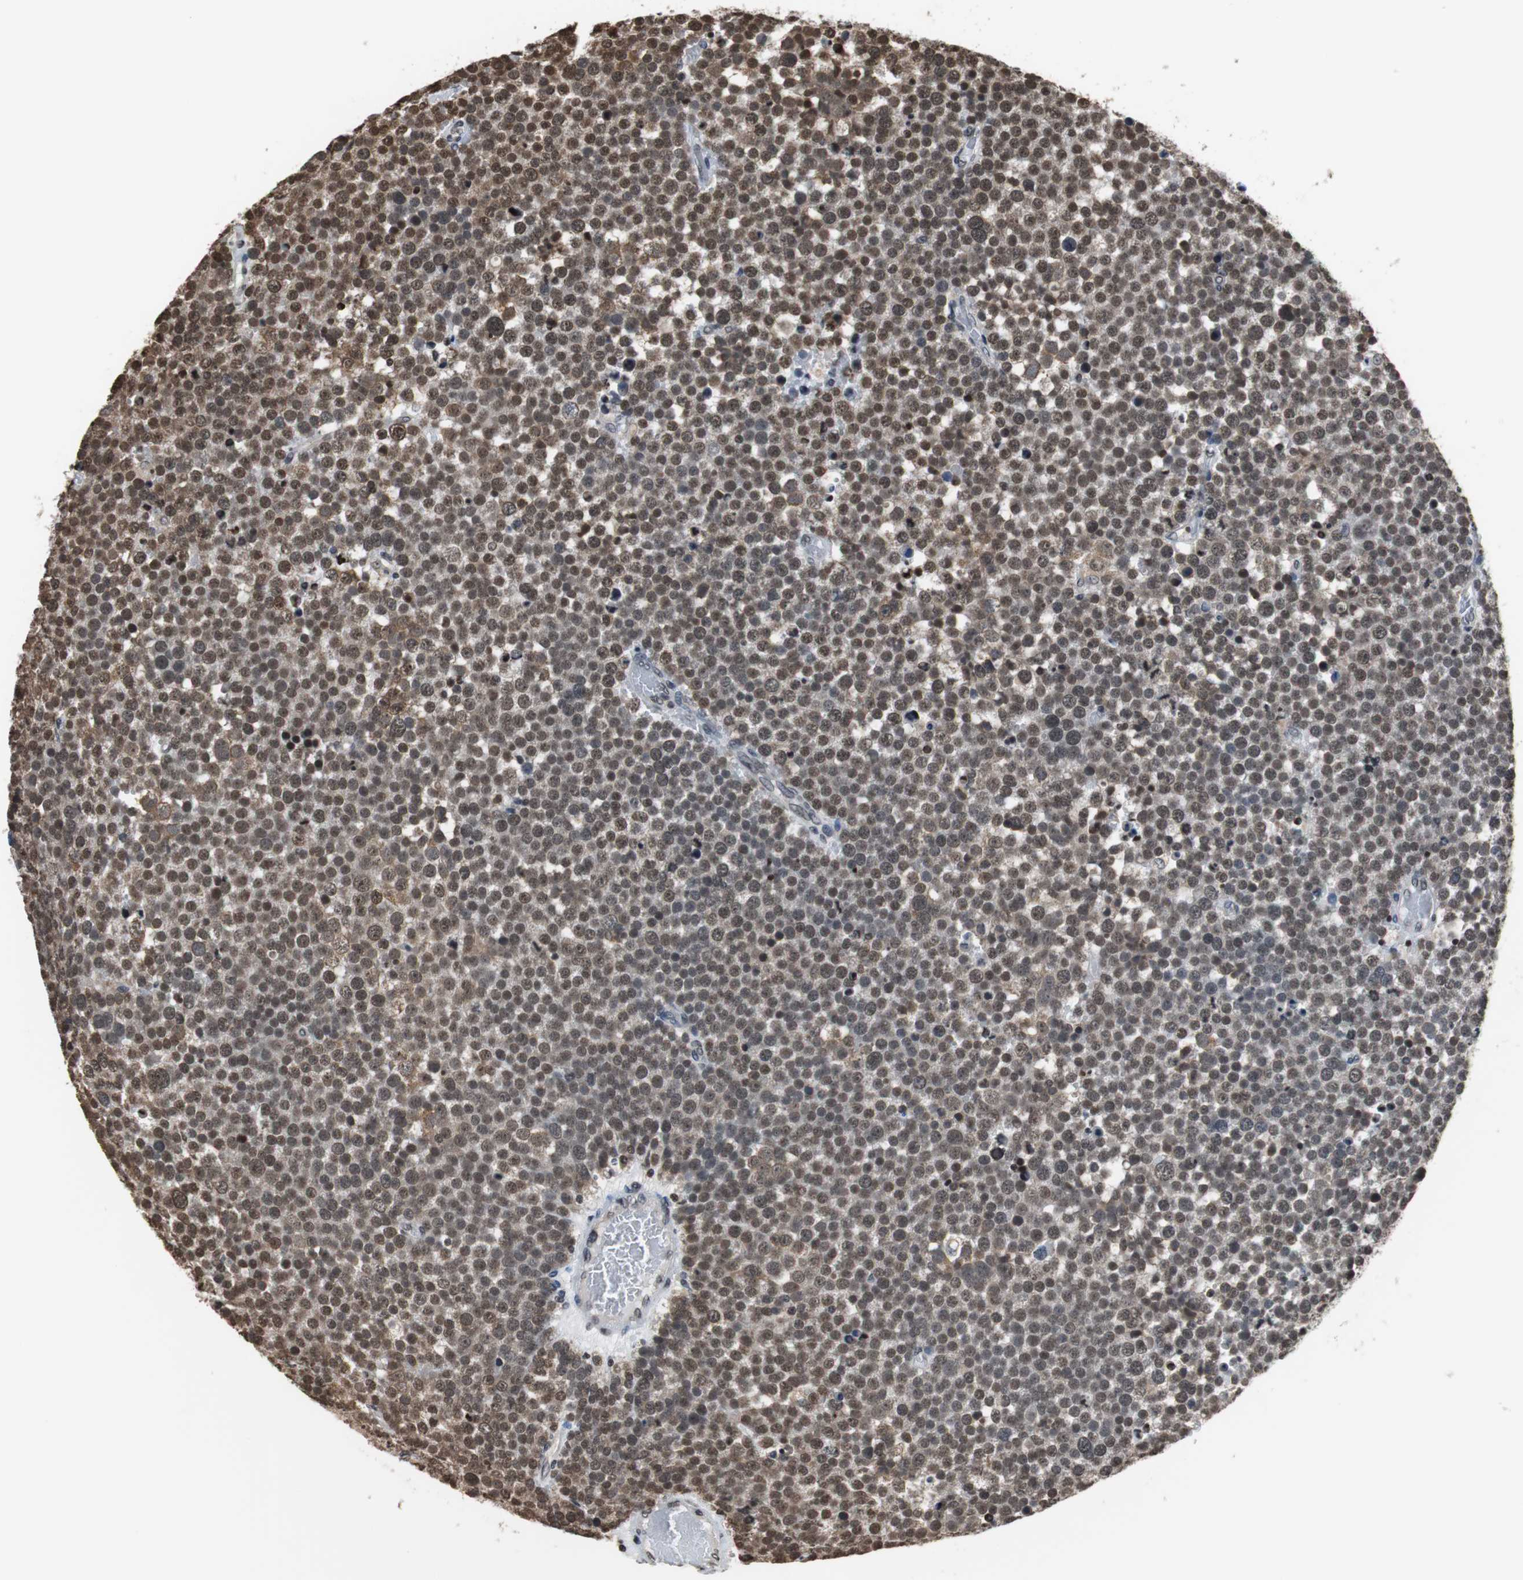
{"staining": {"intensity": "strong", "quantity": ">75%", "location": "nuclear"}, "tissue": "testis cancer", "cell_type": "Tumor cells", "image_type": "cancer", "snomed": [{"axis": "morphology", "description": "Seminoma, NOS"}, {"axis": "topography", "description": "Testis"}], "caption": "Immunohistochemical staining of testis cancer (seminoma) exhibits high levels of strong nuclear staining in approximately >75% of tumor cells. (DAB IHC, brown staining for protein, blue staining for nuclei).", "gene": "REST", "patient": {"sex": "male", "age": 71}}